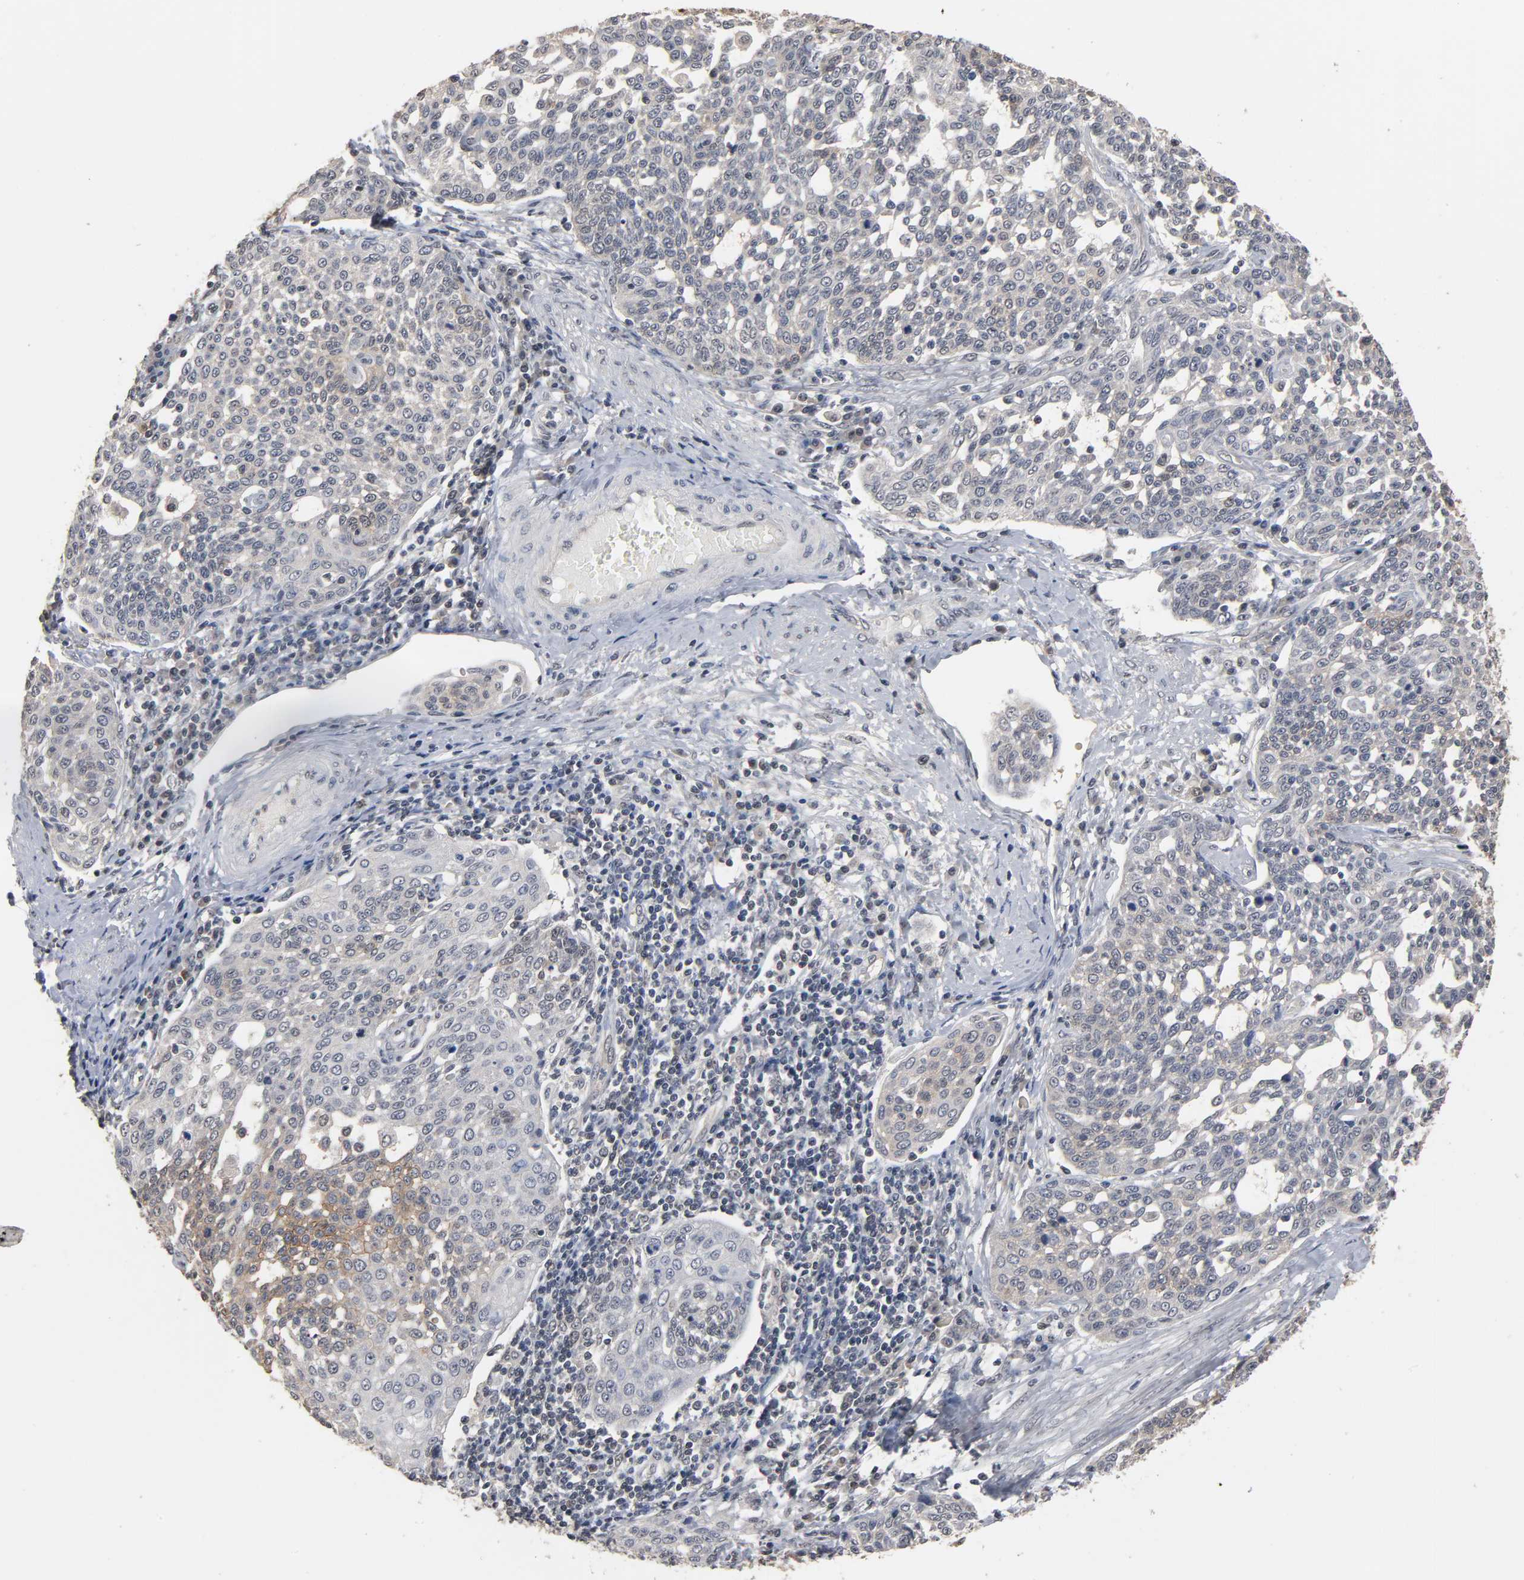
{"staining": {"intensity": "moderate", "quantity": "<25%", "location": "cytoplasmic/membranous"}, "tissue": "cervical cancer", "cell_type": "Tumor cells", "image_type": "cancer", "snomed": [{"axis": "morphology", "description": "Squamous cell carcinoma, NOS"}, {"axis": "topography", "description": "Cervix"}], "caption": "High-magnification brightfield microscopy of cervical cancer stained with DAB (3,3'-diaminobenzidine) (brown) and counterstained with hematoxylin (blue). tumor cells exhibit moderate cytoplasmic/membranous staining is present in about<25% of cells.", "gene": "HTR1E", "patient": {"sex": "female", "age": 34}}